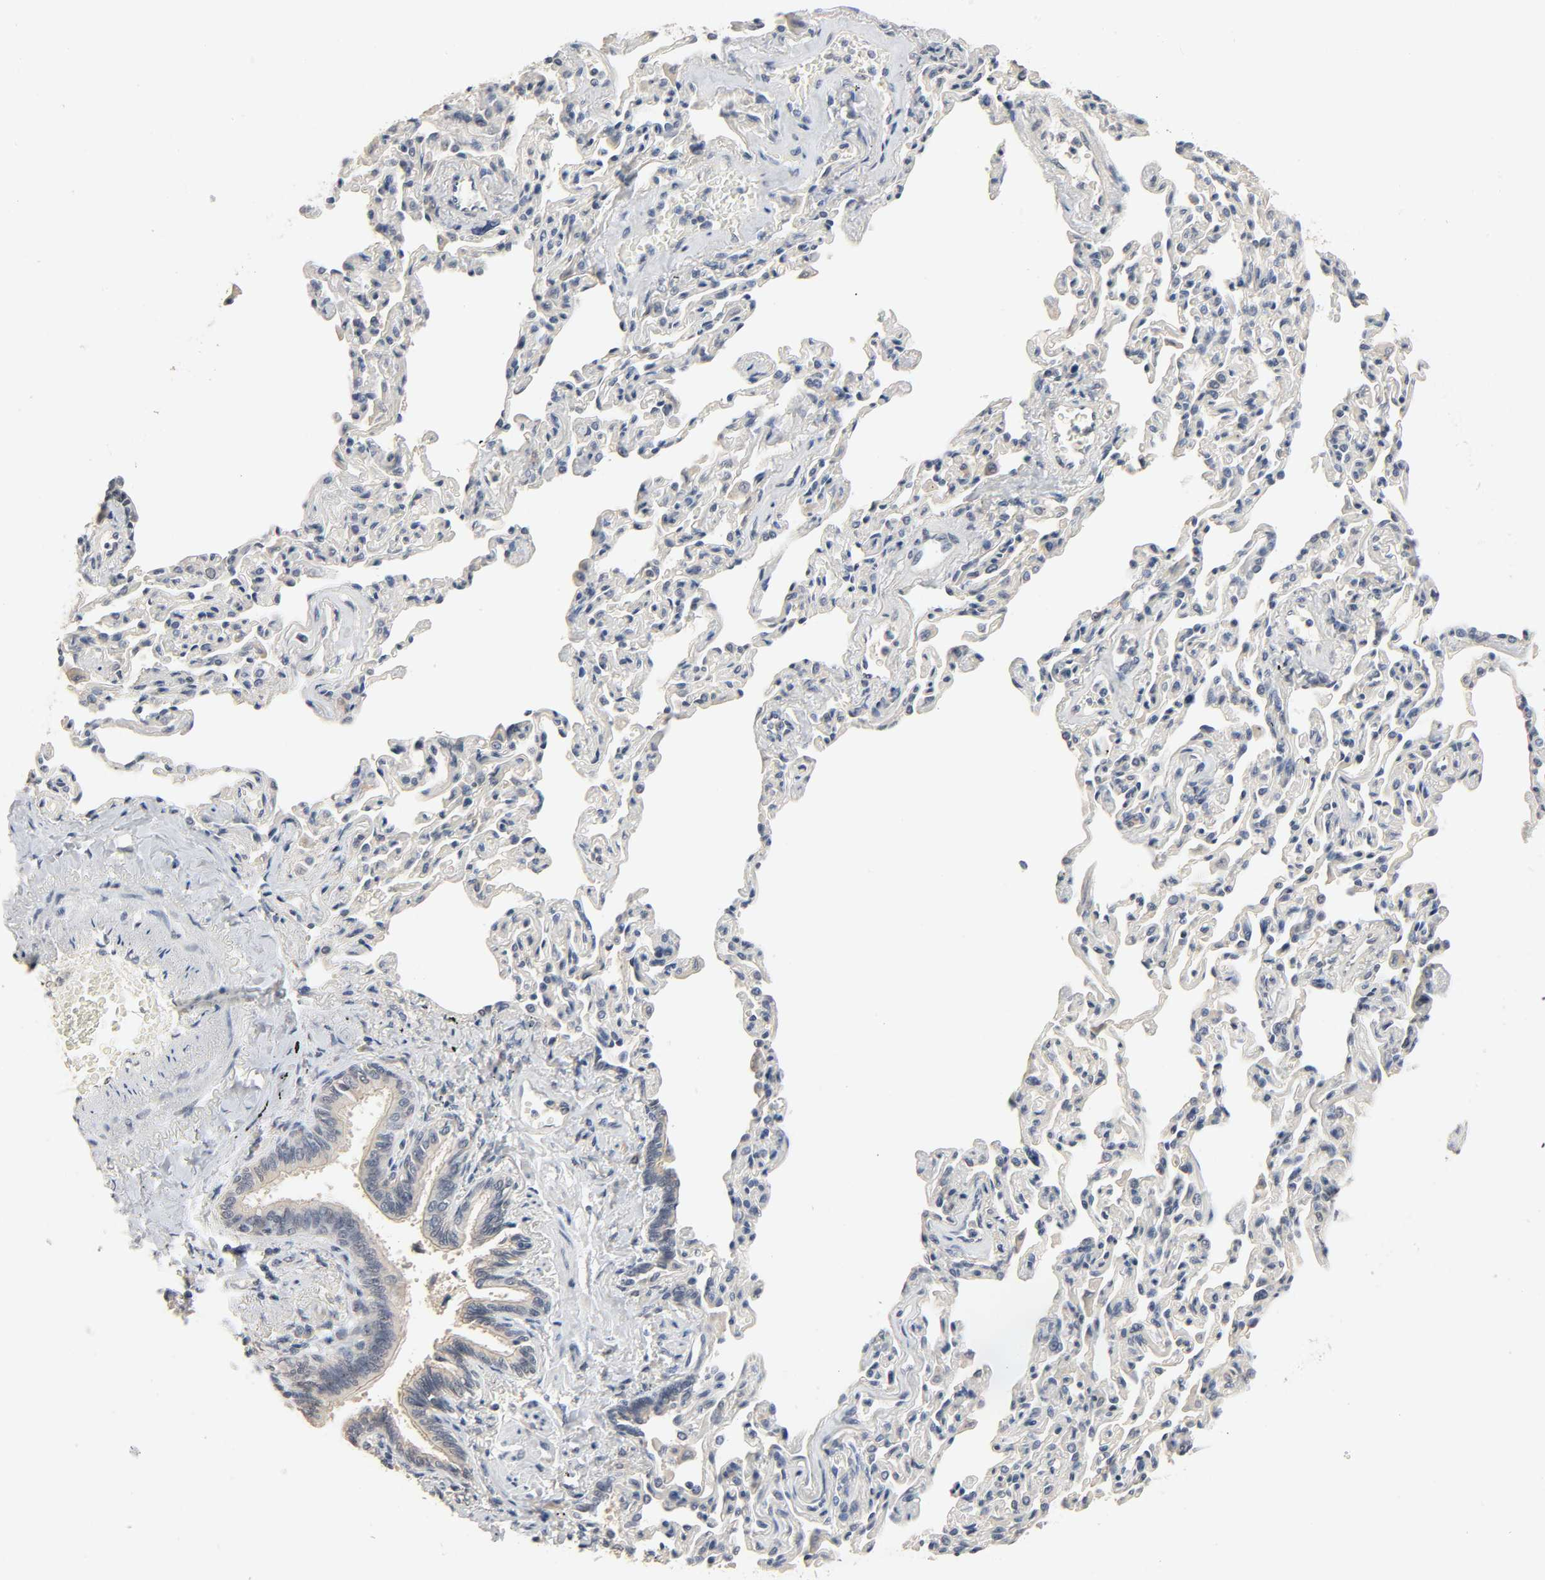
{"staining": {"intensity": "moderate", "quantity": "25%-75%", "location": "cytoplasmic/membranous"}, "tissue": "bronchus", "cell_type": "Respiratory epithelial cells", "image_type": "normal", "snomed": [{"axis": "morphology", "description": "Normal tissue, NOS"}, {"axis": "topography", "description": "Lung"}], "caption": "Respiratory epithelial cells show medium levels of moderate cytoplasmic/membranous positivity in approximately 25%-75% of cells in unremarkable bronchus. (IHC, brightfield microscopy, high magnification).", "gene": "MAGEA8", "patient": {"sex": "male", "age": 64}}